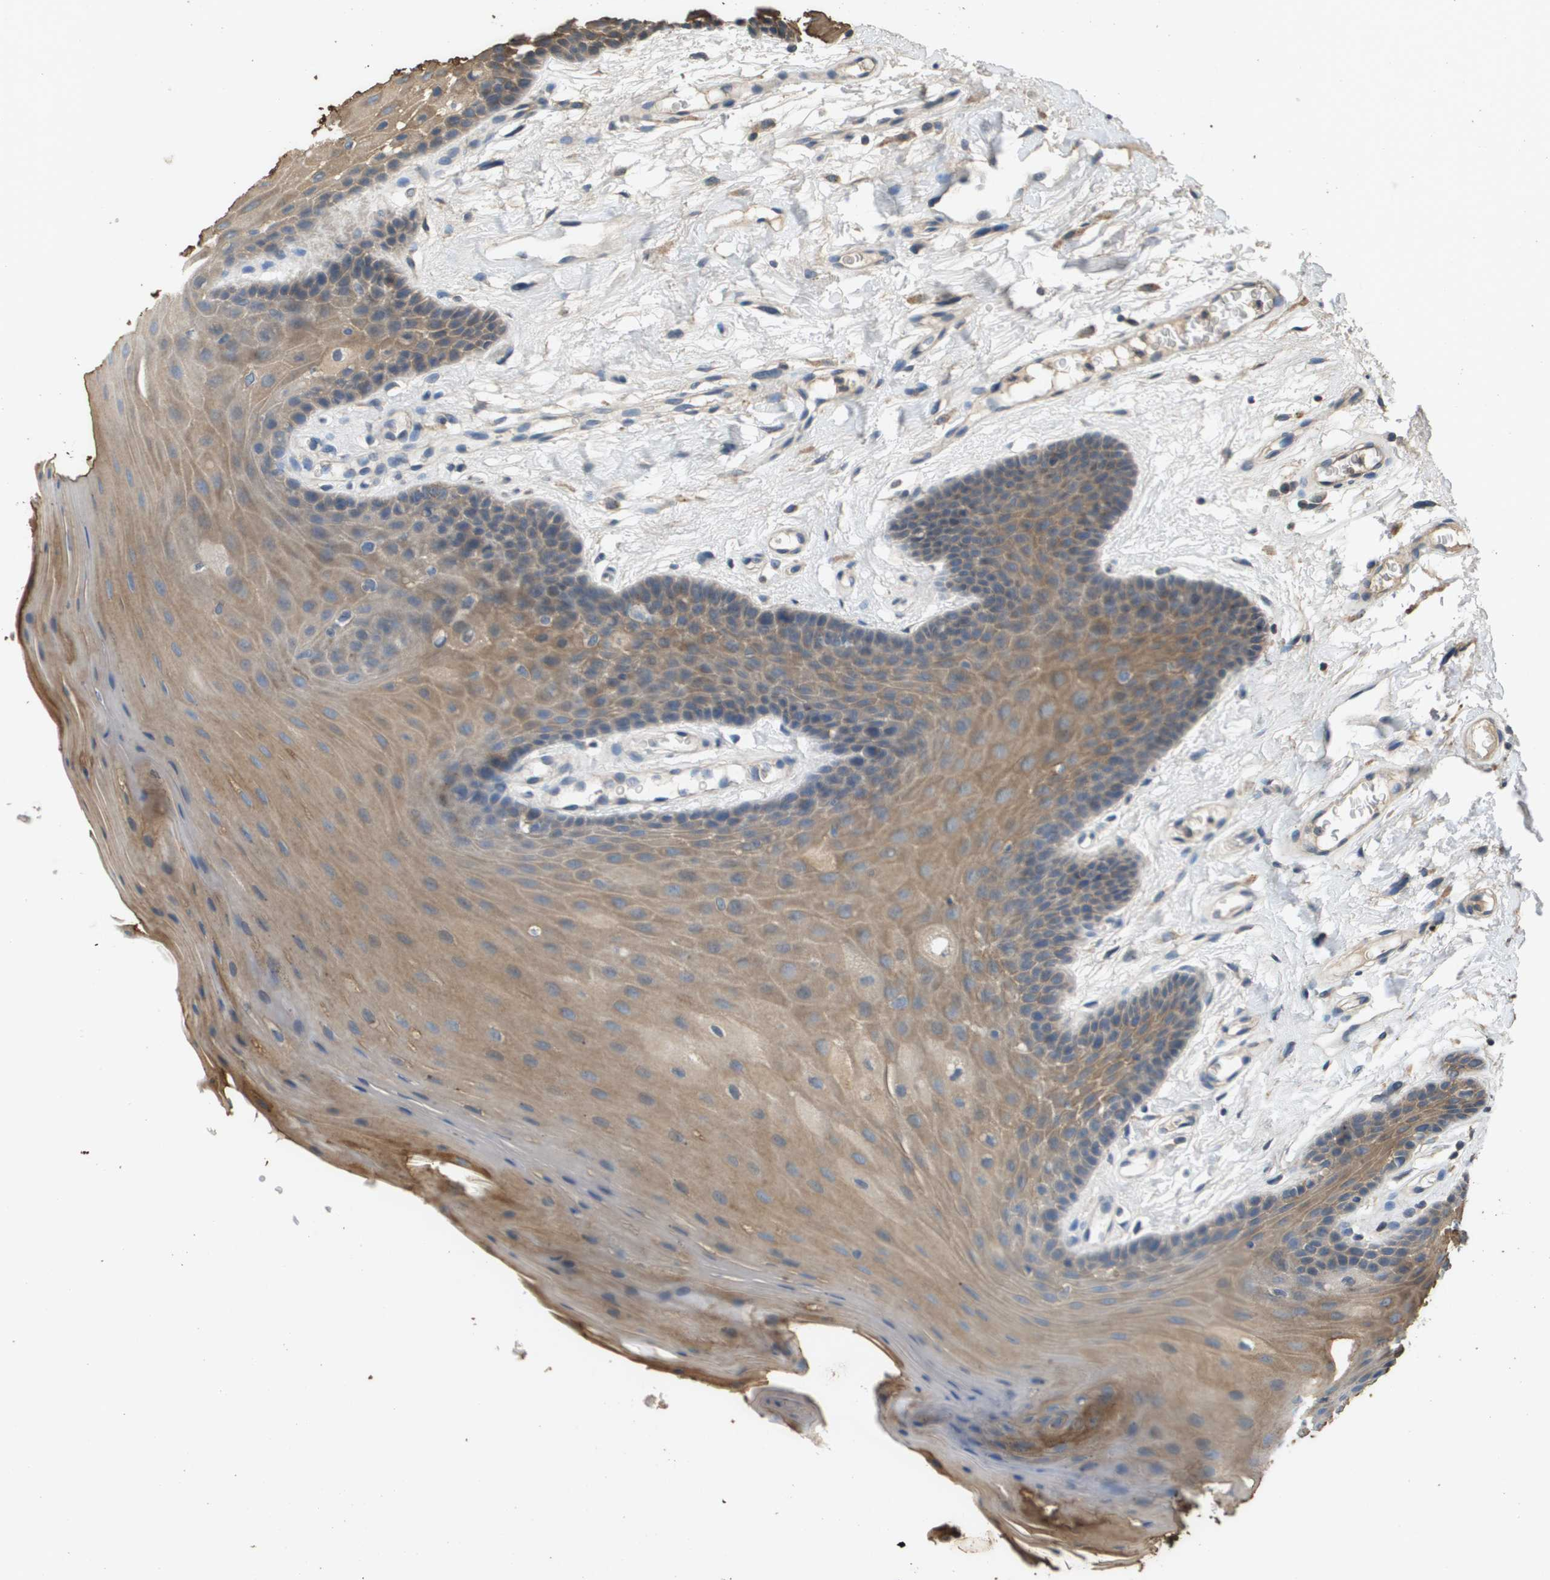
{"staining": {"intensity": "moderate", "quantity": ">75%", "location": "cytoplasmic/membranous"}, "tissue": "oral mucosa", "cell_type": "Squamous epithelial cells", "image_type": "normal", "snomed": [{"axis": "morphology", "description": "Normal tissue, NOS"}, {"axis": "morphology", "description": "Squamous cell carcinoma, NOS"}, {"axis": "topography", "description": "Oral tissue"}, {"axis": "topography", "description": "Head-Neck"}], "caption": "Immunohistochemistry micrograph of normal human oral mucosa stained for a protein (brown), which reveals medium levels of moderate cytoplasmic/membranous staining in about >75% of squamous epithelial cells.", "gene": "KRT23", "patient": {"sex": "male", "age": 71}}